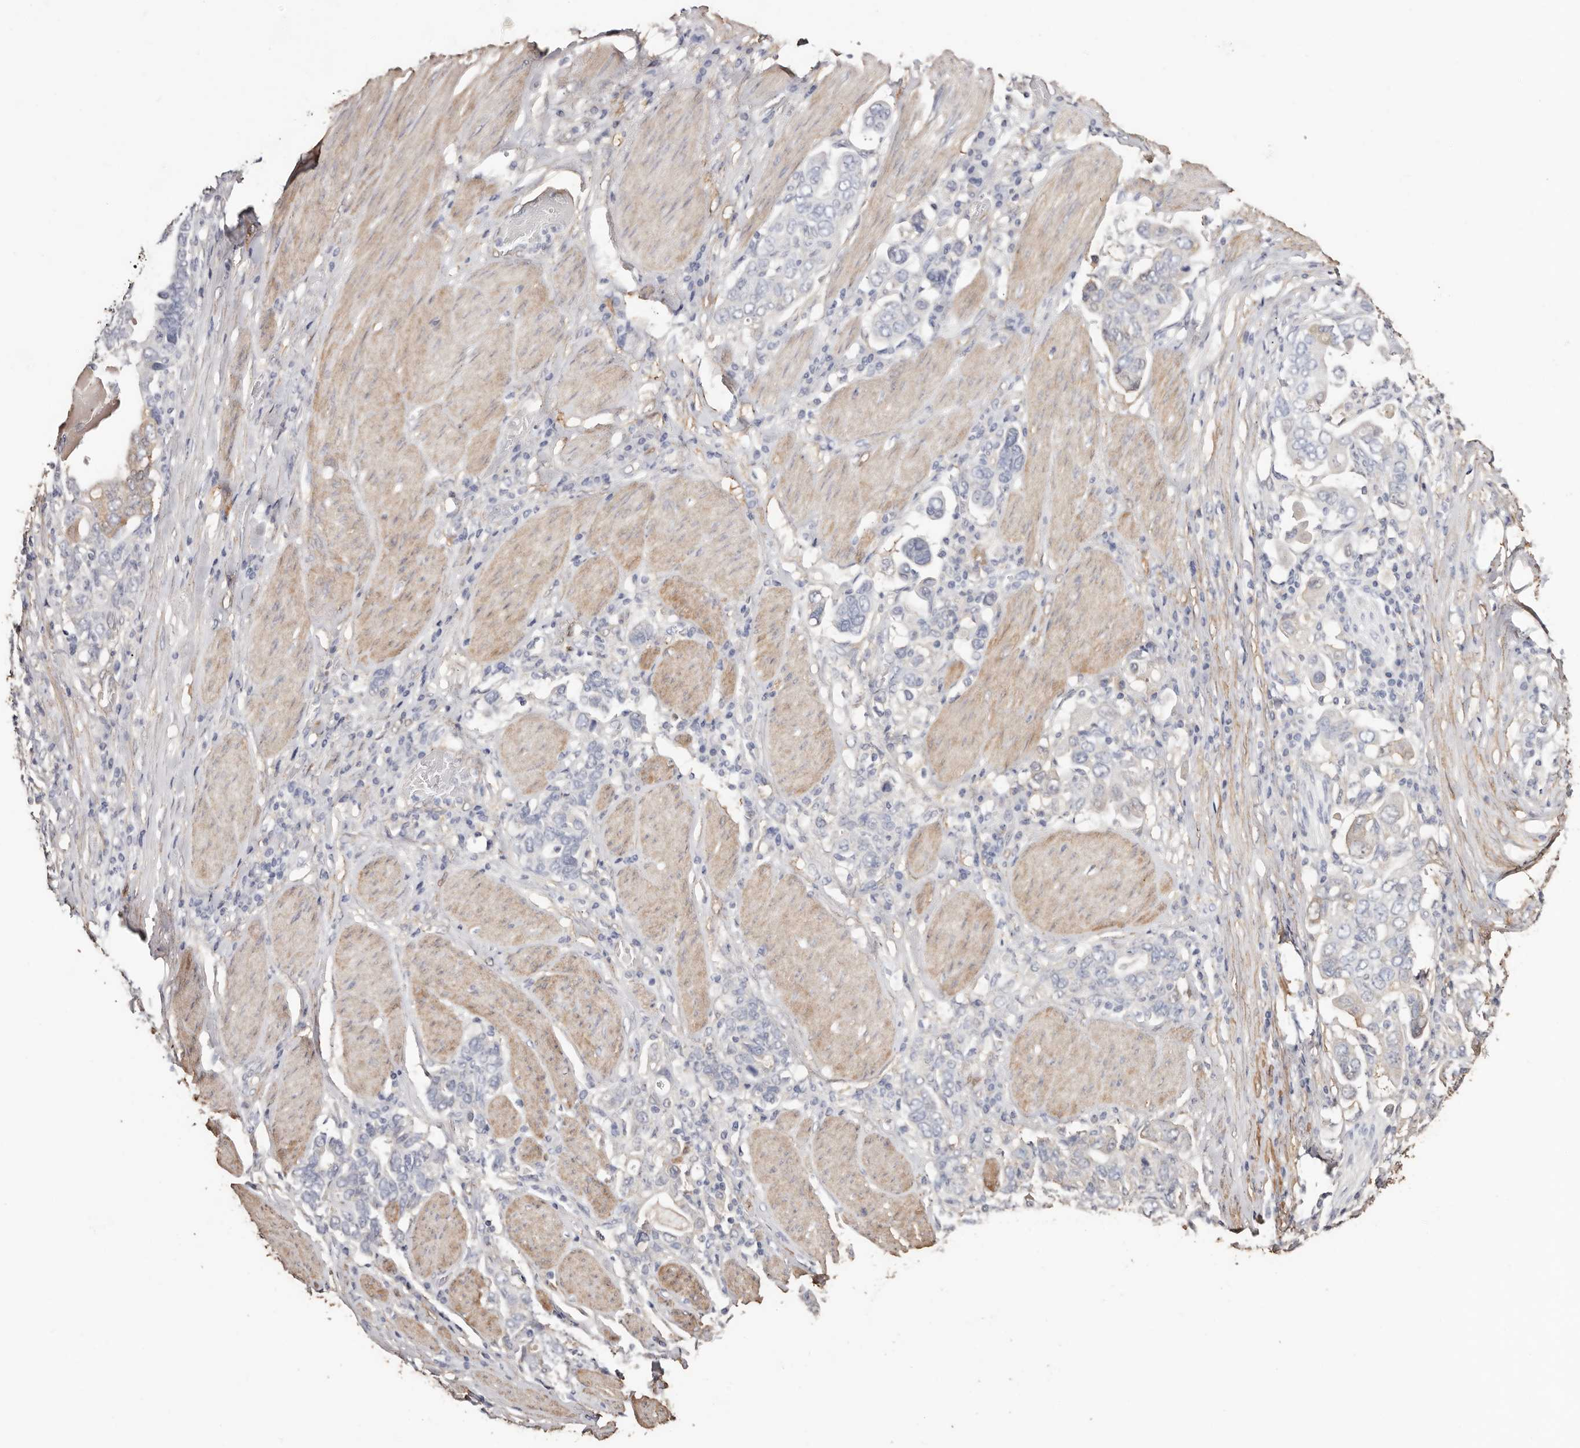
{"staining": {"intensity": "negative", "quantity": "none", "location": "none"}, "tissue": "stomach cancer", "cell_type": "Tumor cells", "image_type": "cancer", "snomed": [{"axis": "morphology", "description": "Adenocarcinoma, NOS"}, {"axis": "topography", "description": "Stomach, upper"}], "caption": "A micrograph of human adenocarcinoma (stomach) is negative for staining in tumor cells.", "gene": "TGM2", "patient": {"sex": "male", "age": 62}}